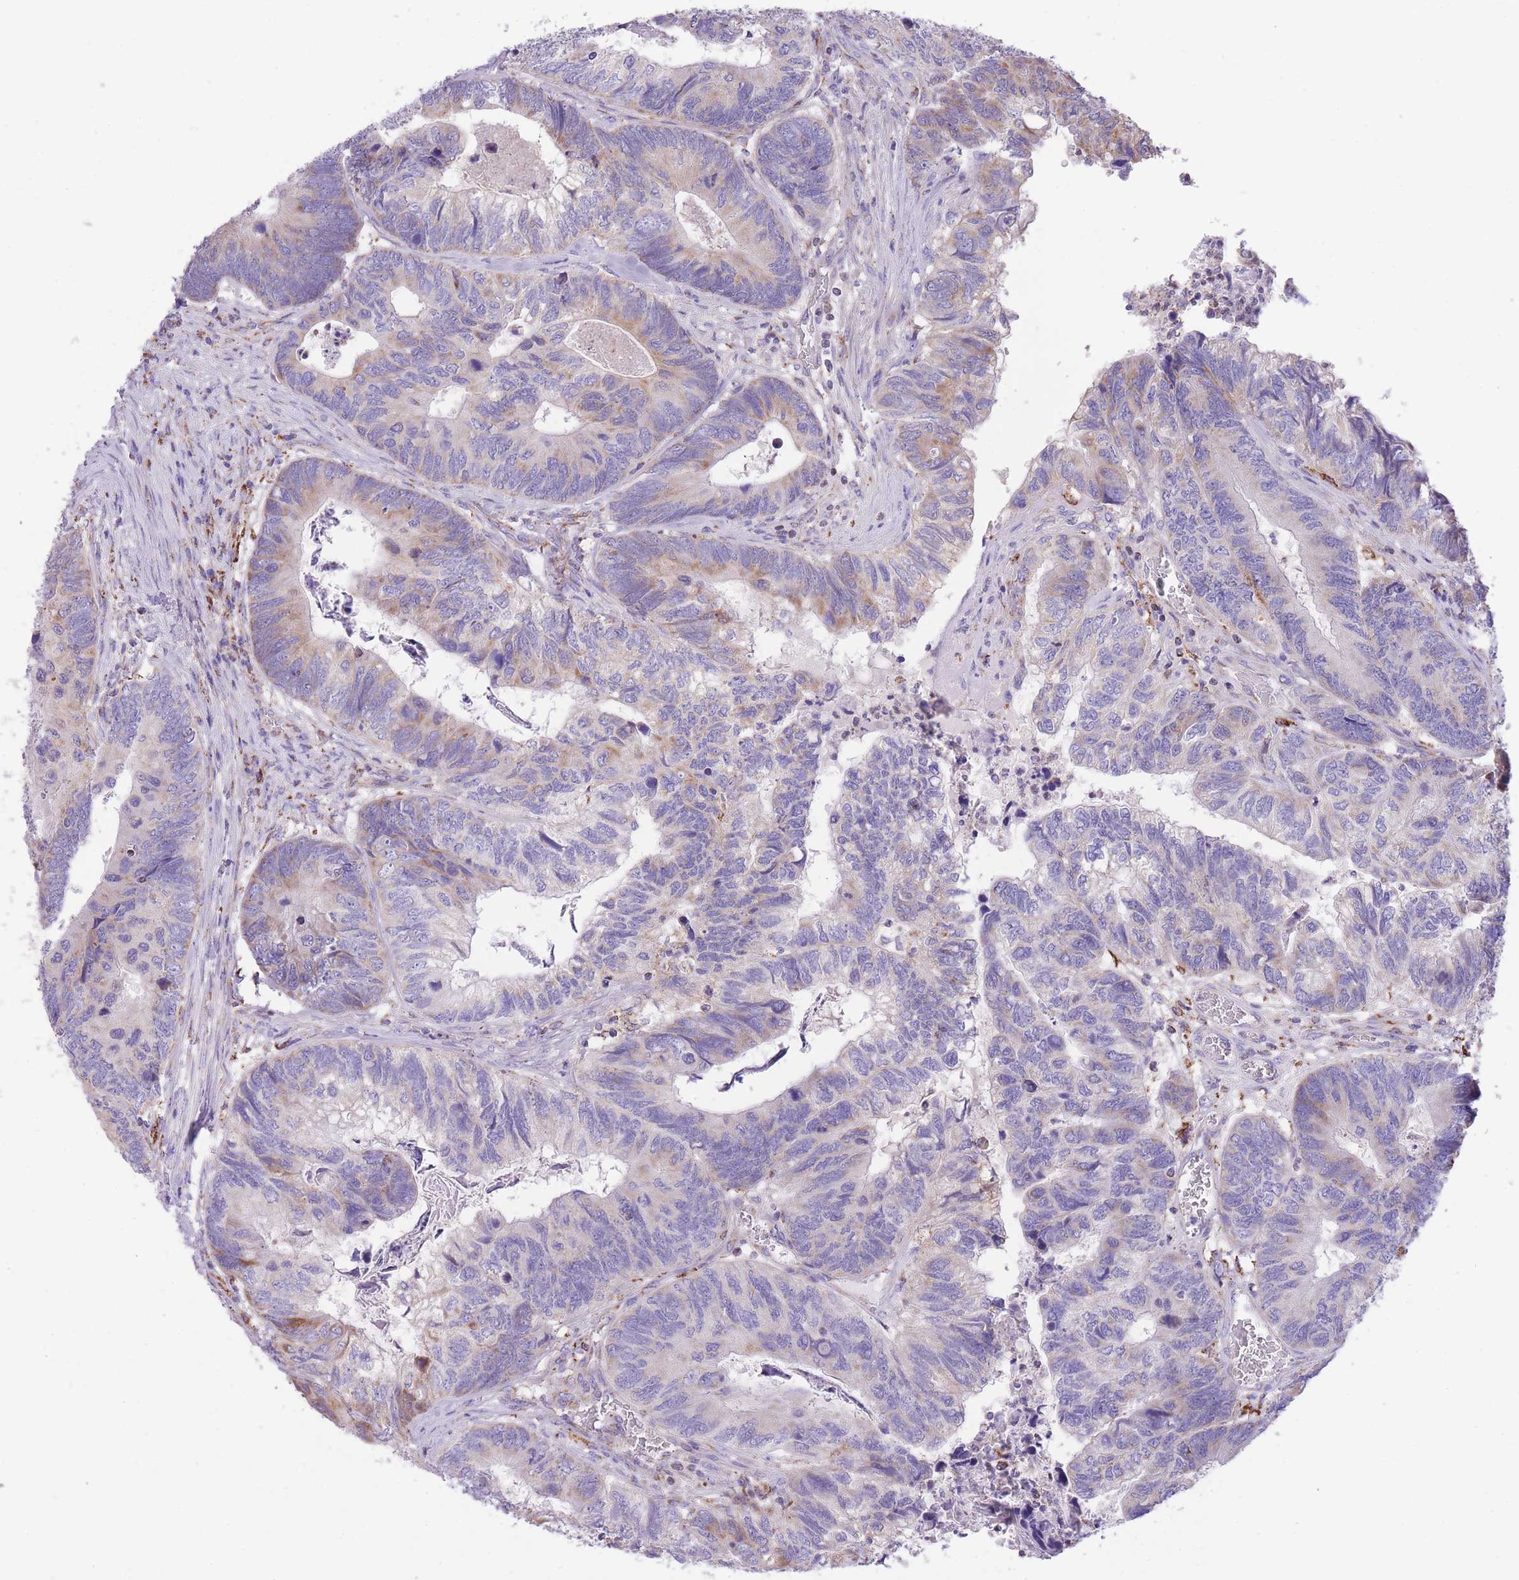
{"staining": {"intensity": "moderate", "quantity": "<25%", "location": "cytoplasmic/membranous"}, "tissue": "colorectal cancer", "cell_type": "Tumor cells", "image_type": "cancer", "snomed": [{"axis": "morphology", "description": "Adenocarcinoma, NOS"}, {"axis": "topography", "description": "Colon"}], "caption": "This photomicrograph reveals immunohistochemistry (IHC) staining of colorectal adenocarcinoma, with low moderate cytoplasmic/membranous positivity in about <25% of tumor cells.", "gene": "ST3GAL3", "patient": {"sex": "female", "age": 67}}